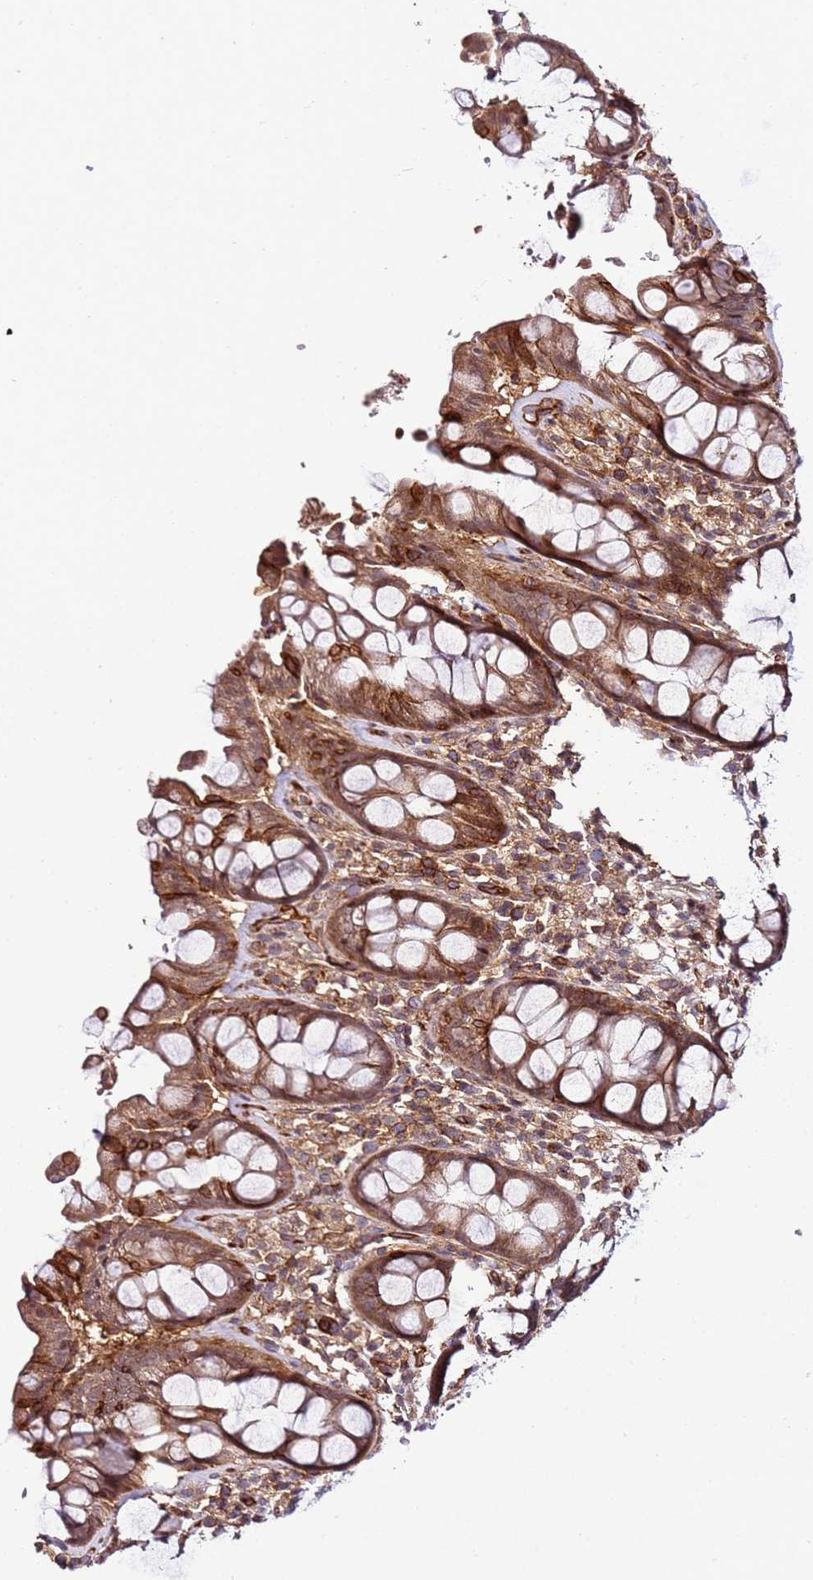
{"staining": {"intensity": "moderate", "quantity": ">75%", "location": "cytoplasmic/membranous"}, "tissue": "rectum", "cell_type": "Glandular cells", "image_type": "normal", "snomed": [{"axis": "morphology", "description": "Normal tissue, NOS"}, {"axis": "topography", "description": "Rectum"}], "caption": "Rectum was stained to show a protein in brown. There is medium levels of moderate cytoplasmic/membranous staining in approximately >75% of glandular cells. The staining was performed using DAB (3,3'-diaminobenzidine) to visualize the protein expression in brown, while the nuclei were stained in blue with hematoxylin (Magnification: 20x).", "gene": "CCNYL1", "patient": {"sex": "male", "age": 64}}